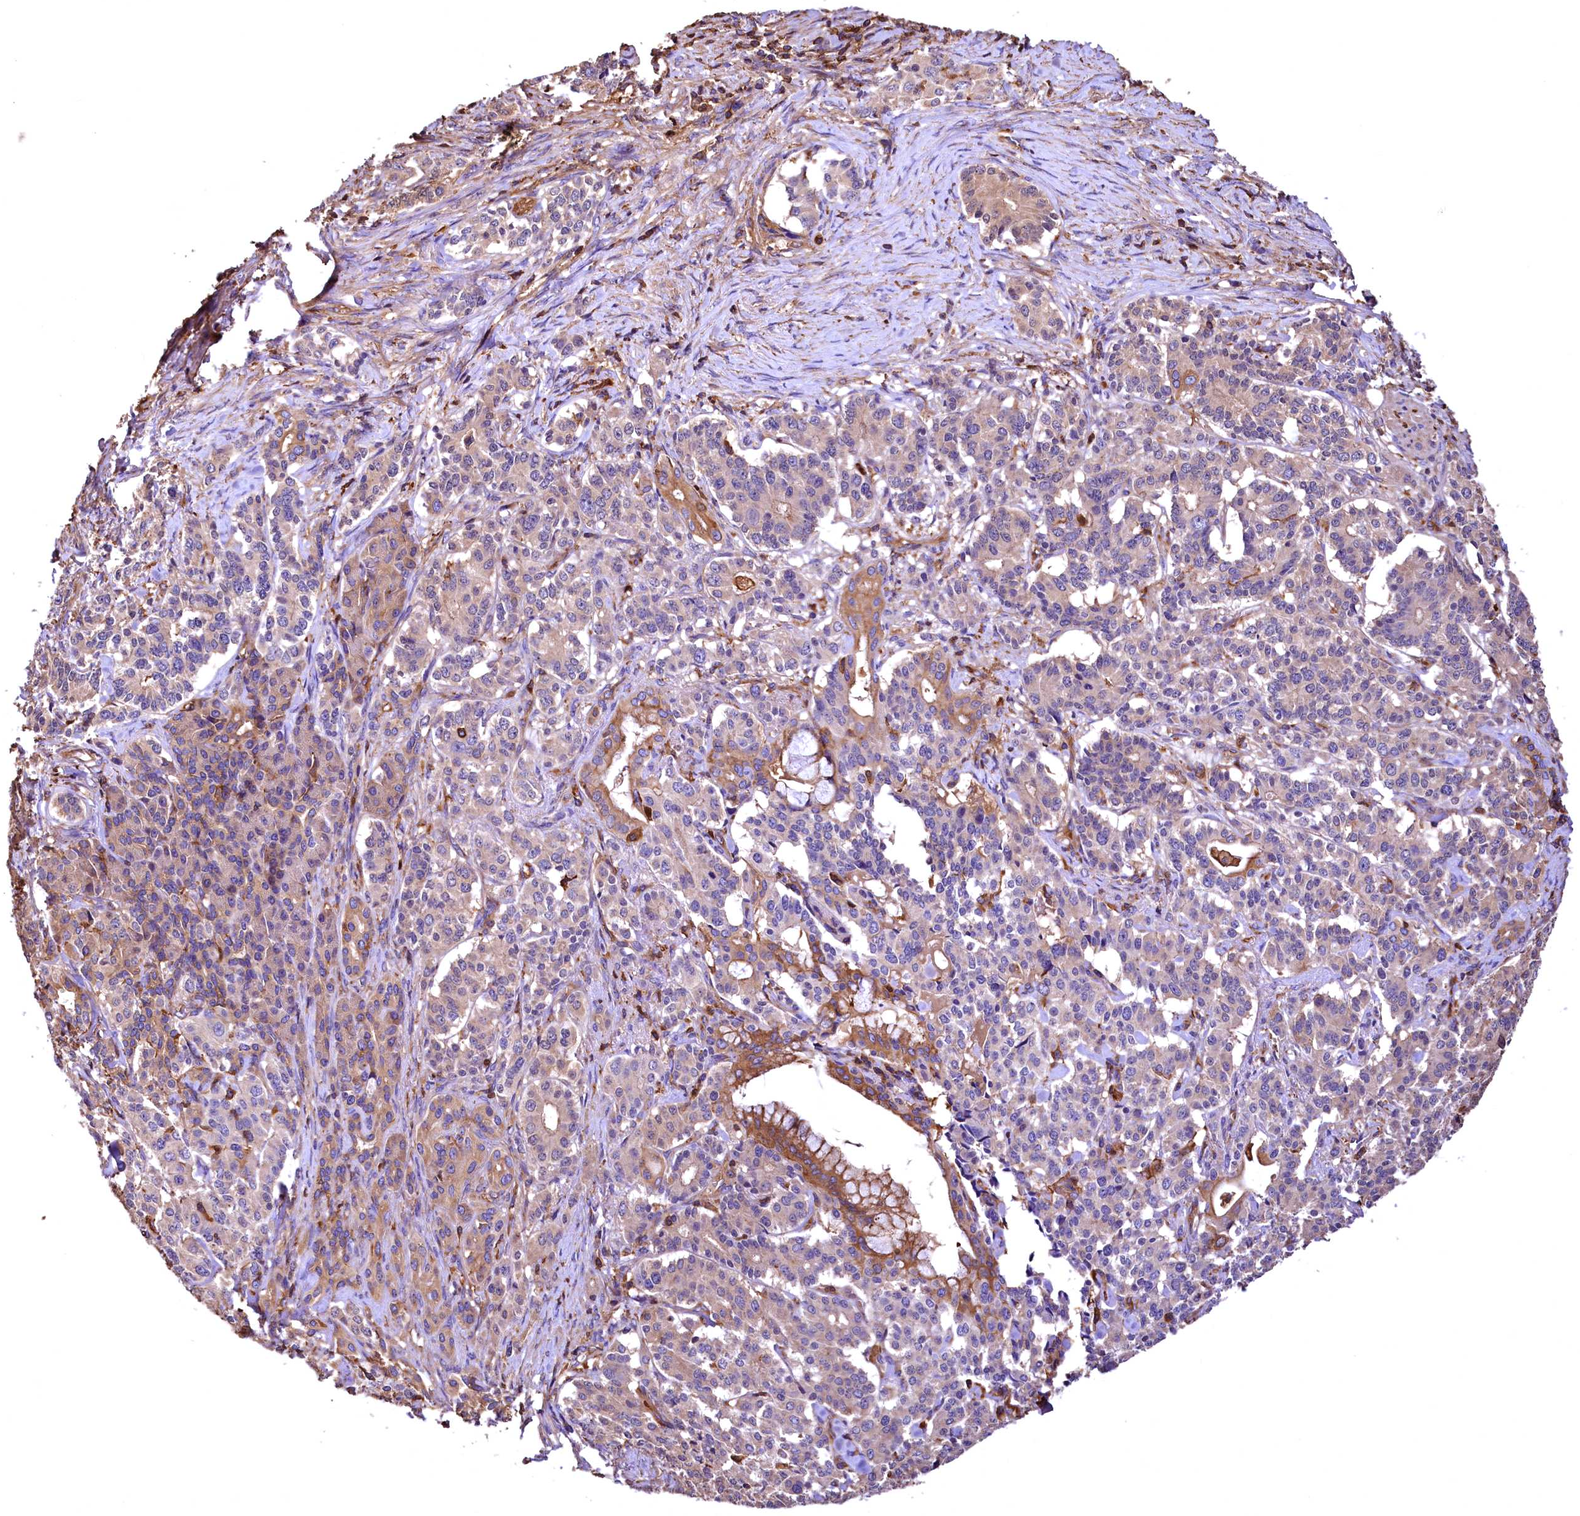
{"staining": {"intensity": "moderate", "quantity": "<25%", "location": "cytoplasmic/membranous"}, "tissue": "pancreatic cancer", "cell_type": "Tumor cells", "image_type": "cancer", "snomed": [{"axis": "morphology", "description": "Adenocarcinoma, NOS"}, {"axis": "topography", "description": "Pancreas"}], "caption": "Immunohistochemistry (IHC) image of neoplastic tissue: pancreatic adenocarcinoma stained using immunohistochemistry (IHC) shows low levels of moderate protein expression localized specifically in the cytoplasmic/membranous of tumor cells, appearing as a cytoplasmic/membranous brown color.", "gene": "RARS2", "patient": {"sex": "female", "age": 74}}